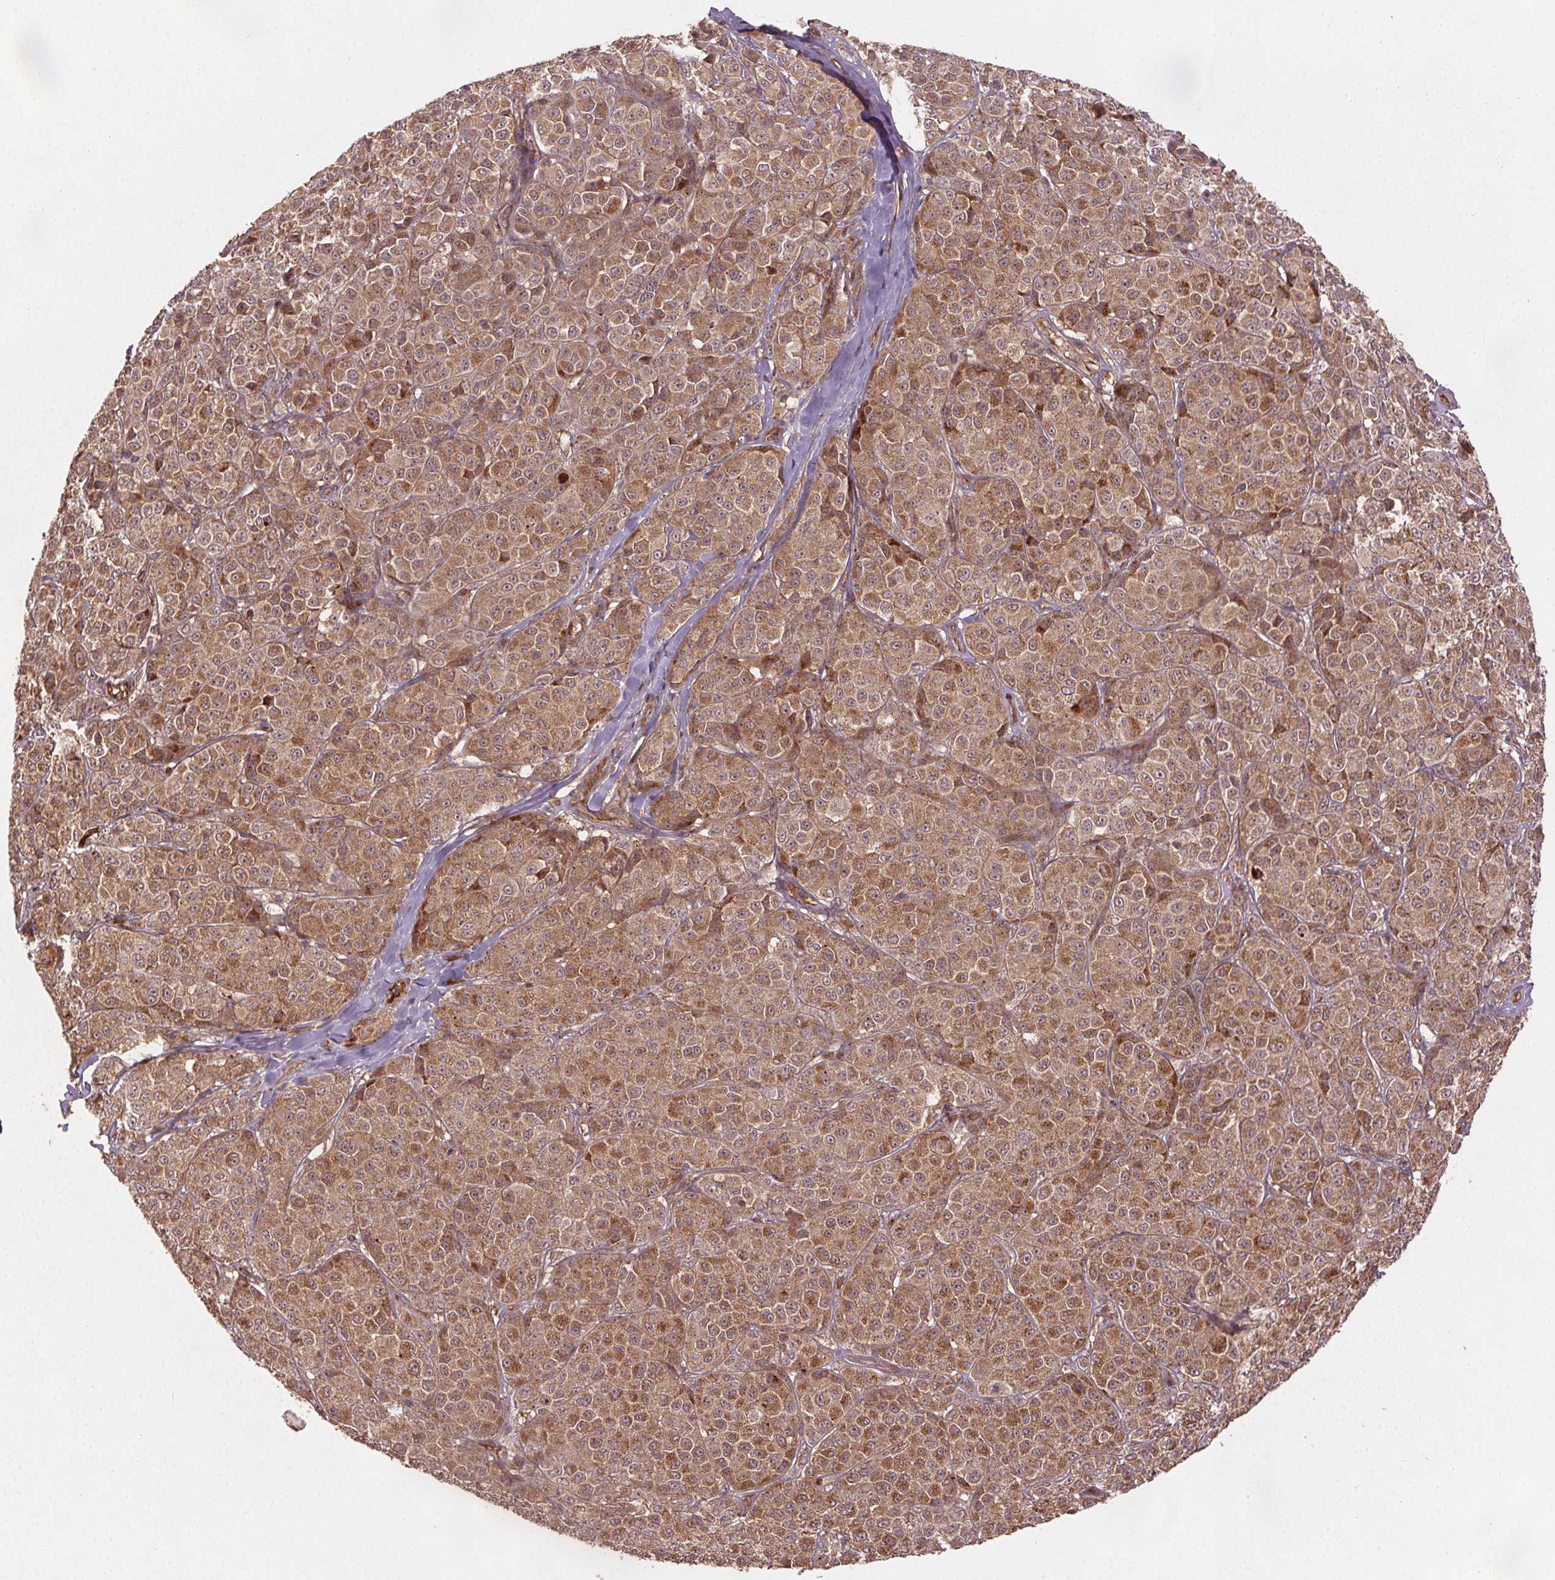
{"staining": {"intensity": "moderate", "quantity": ">75%", "location": "cytoplasmic/membranous"}, "tissue": "melanoma", "cell_type": "Tumor cells", "image_type": "cancer", "snomed": [{"axis": "morphology", "description": "Malignant melanoma, NOS"}, {"axis": "topography", "description": "Skin"}], "caption": "IHC histopathology image of malignant melanoma stained for a protein (brown), which reveals medium levels of moderate cytoplasmic/membranous positivity in about >75% of tumor cells.", "gene": "SEC14L2", "patient": {"sex": "male", "age": 89}}